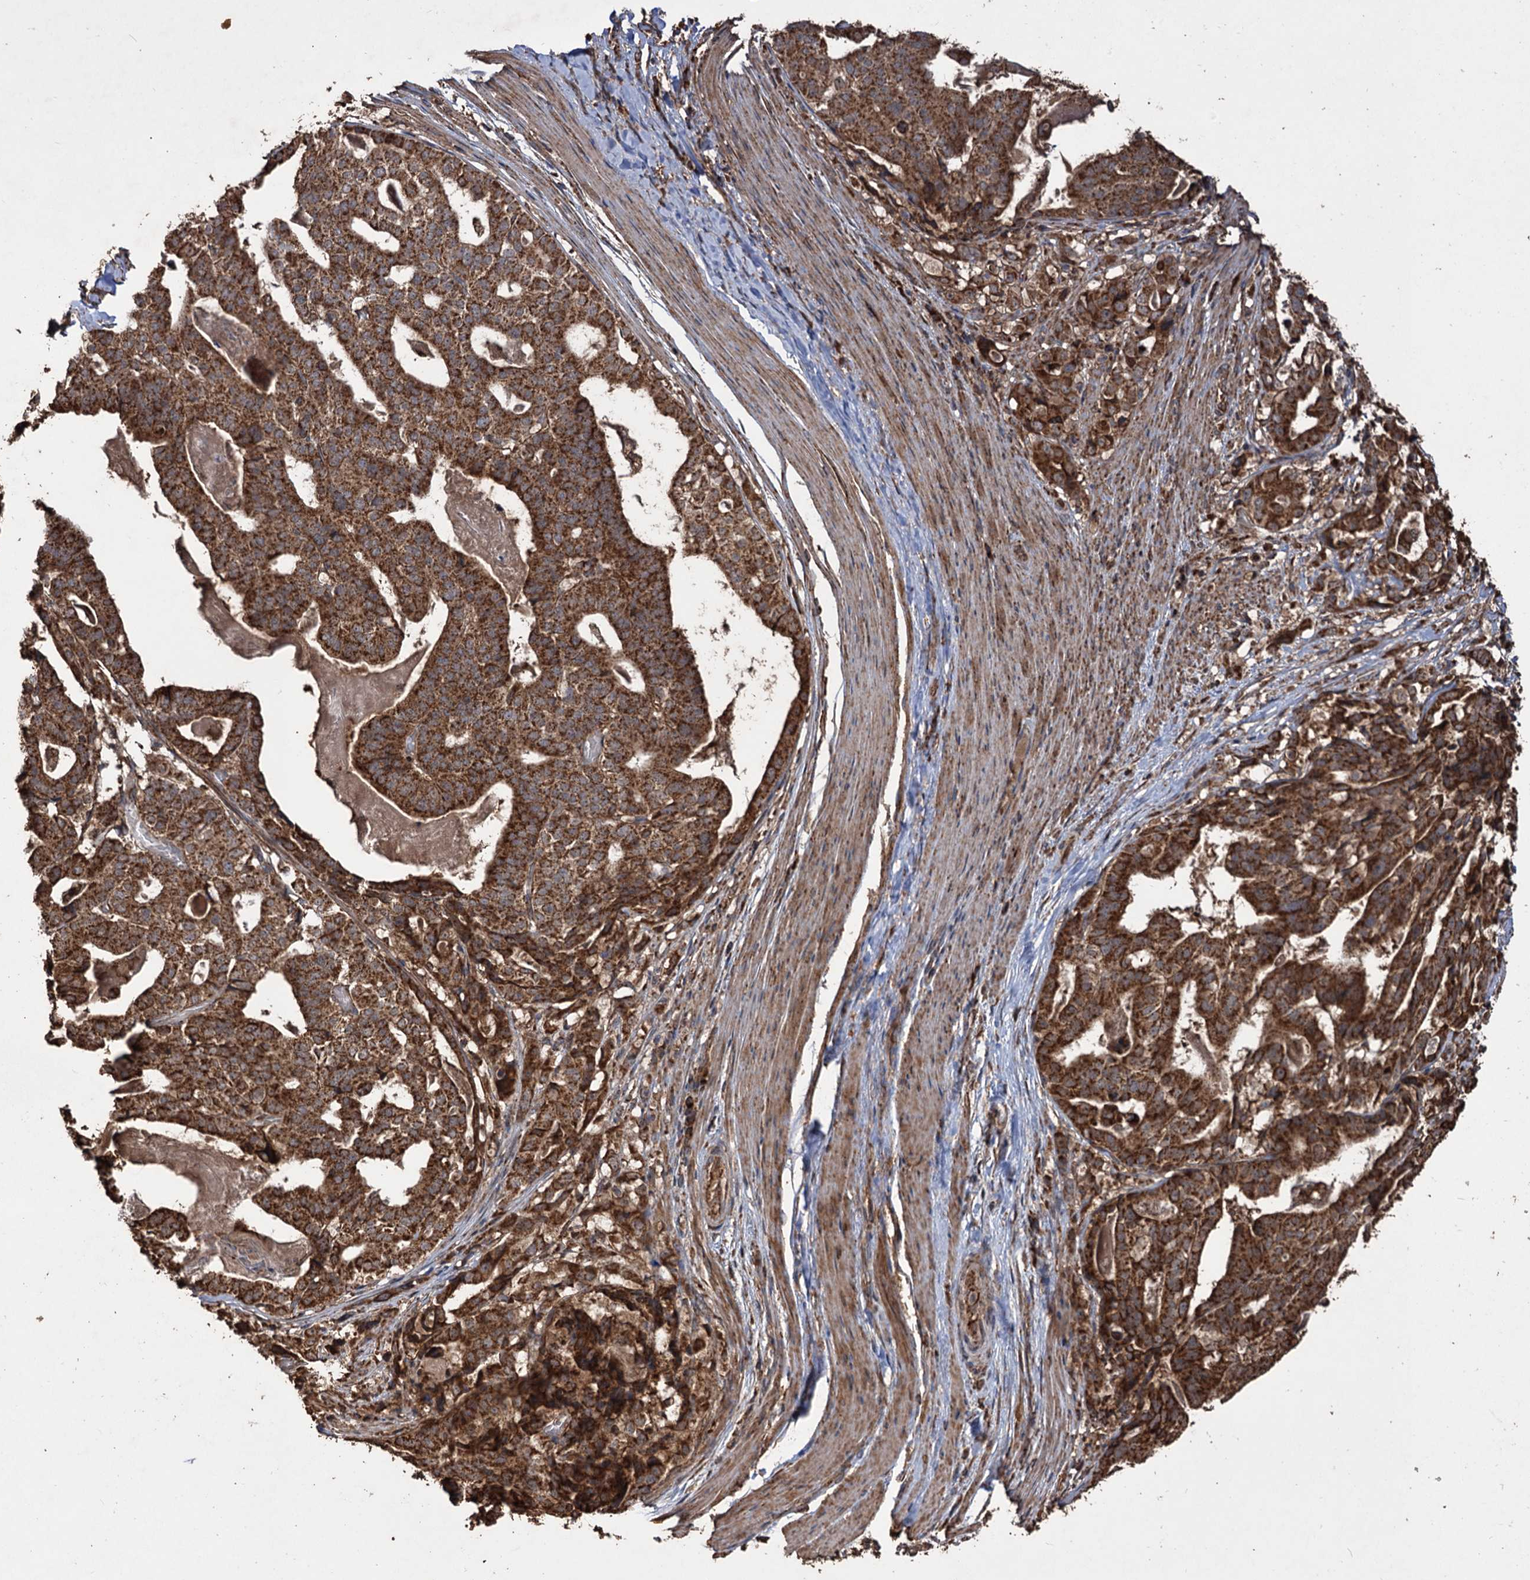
{"staining": {"intensity": "moderate", "quantity": ">75%", "location": "cytoplasmic/membranous"}, "tissue": "stomach cancer", "cell_type": "Tumor cells", "image_type": "cancer", "snomed": [{"axis": "morphology", "description": "Adenocarcinoma, NOS"}, {"axis": "topography", "description": "Stomach"}], "caption": "Protein expression analysis of human stomach cancer (adenocarcinoma) reveals moderate cytoplasmic/membranous staining in about >75% of tumor cells. (DAB IHC, brown staining for protein, blue staining for nuclei).", "gene": "IPO4", "patient": {"sex": "male", "age": 48}}